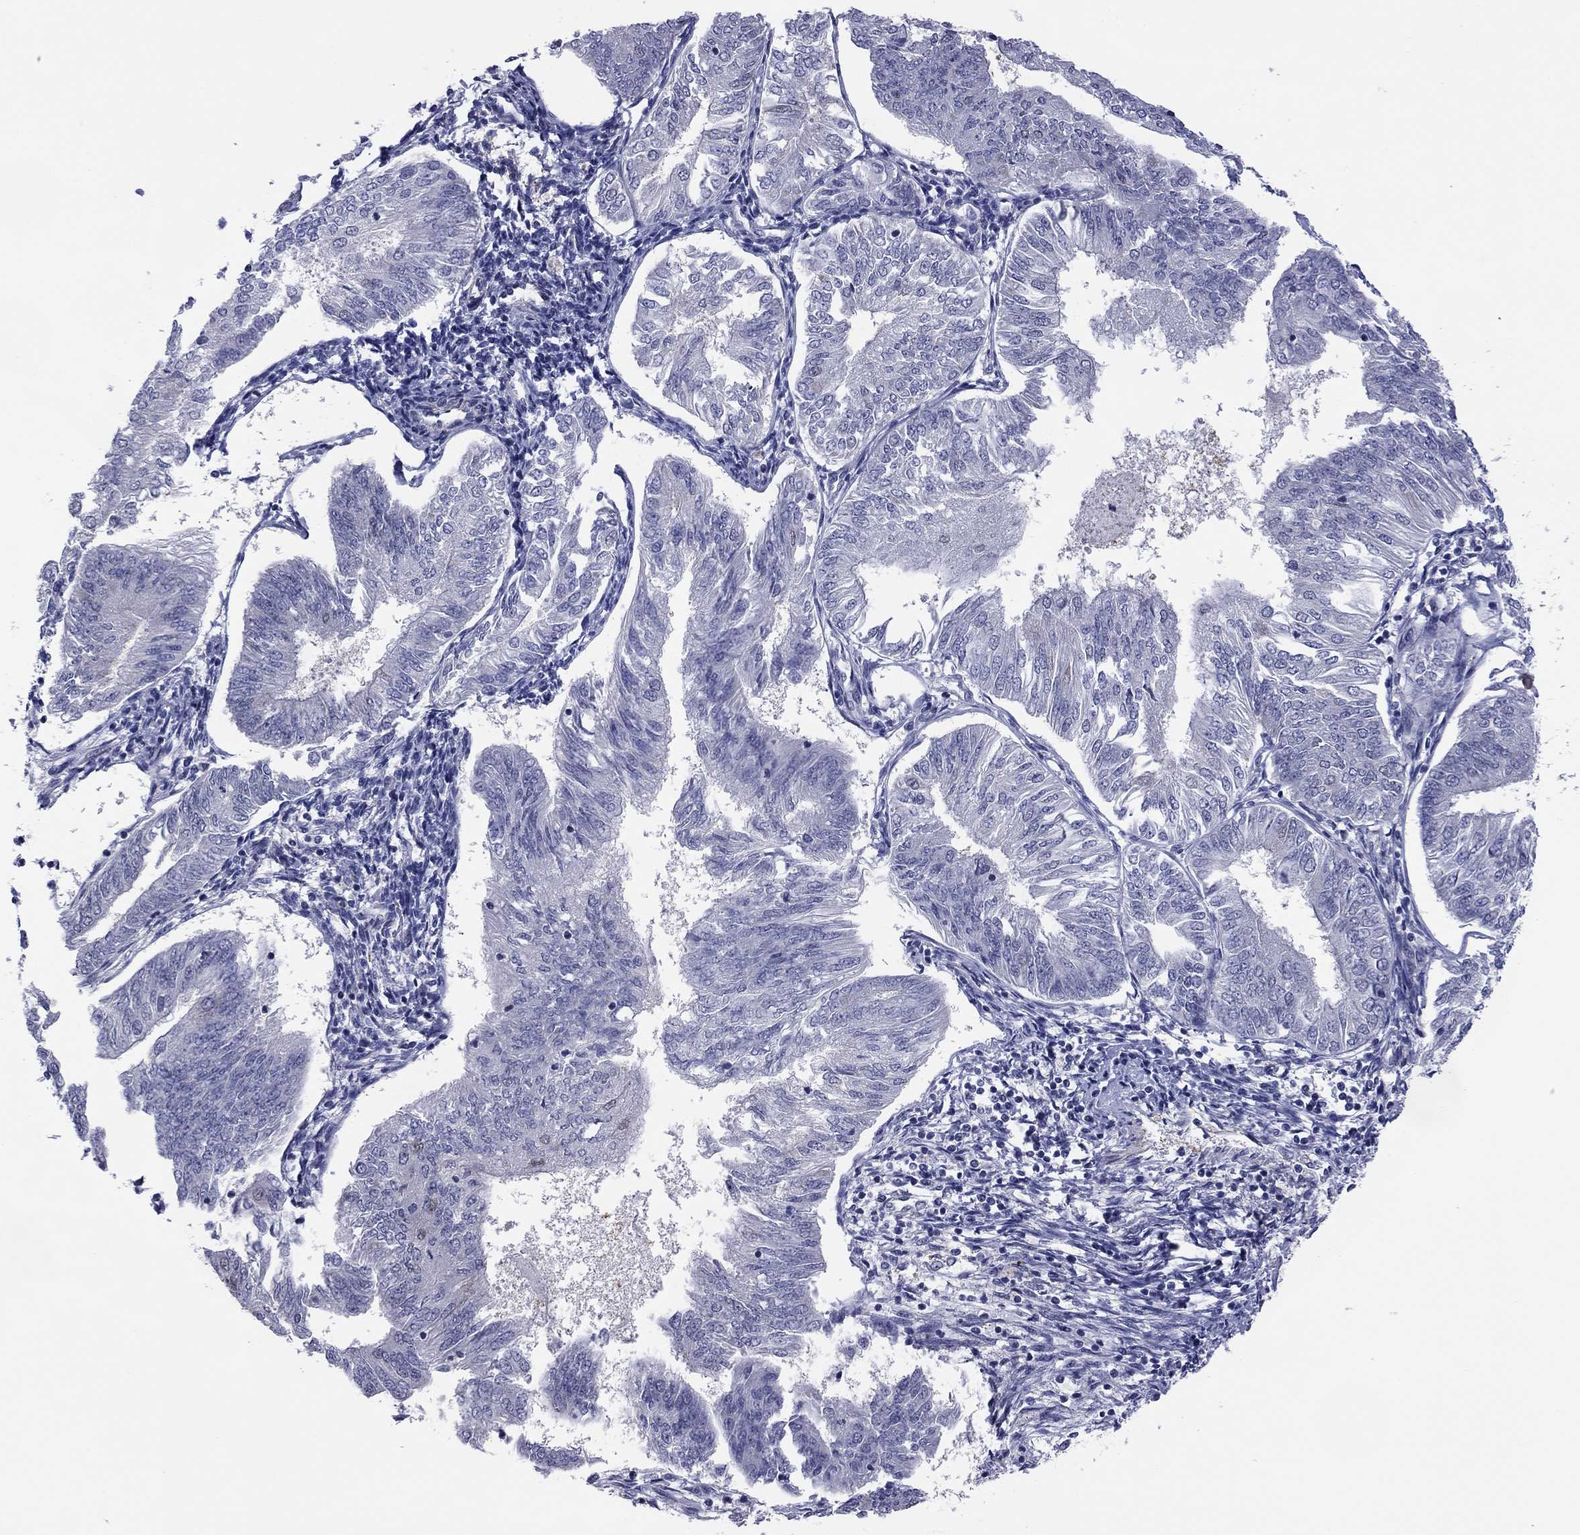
{"staining": {"intensity": "negative", "quantity": "none", "location": "none"}, "tissue": "endometrial cancer", "cell_type": "Tumor cells", "image_type": "cancer", "snomed": [{"axis": "morphology", "description": "Adenocarcinoma, NOS"}, {"axis": "topography", "description": "Endometrium"}], "caption": "This is an immunohistochemistry photomicrograph of human endometrial cancer. There is no positivity in tumor cells.", "gene": "POU5F2", "patient": {"sex": "female", "age": 58}}